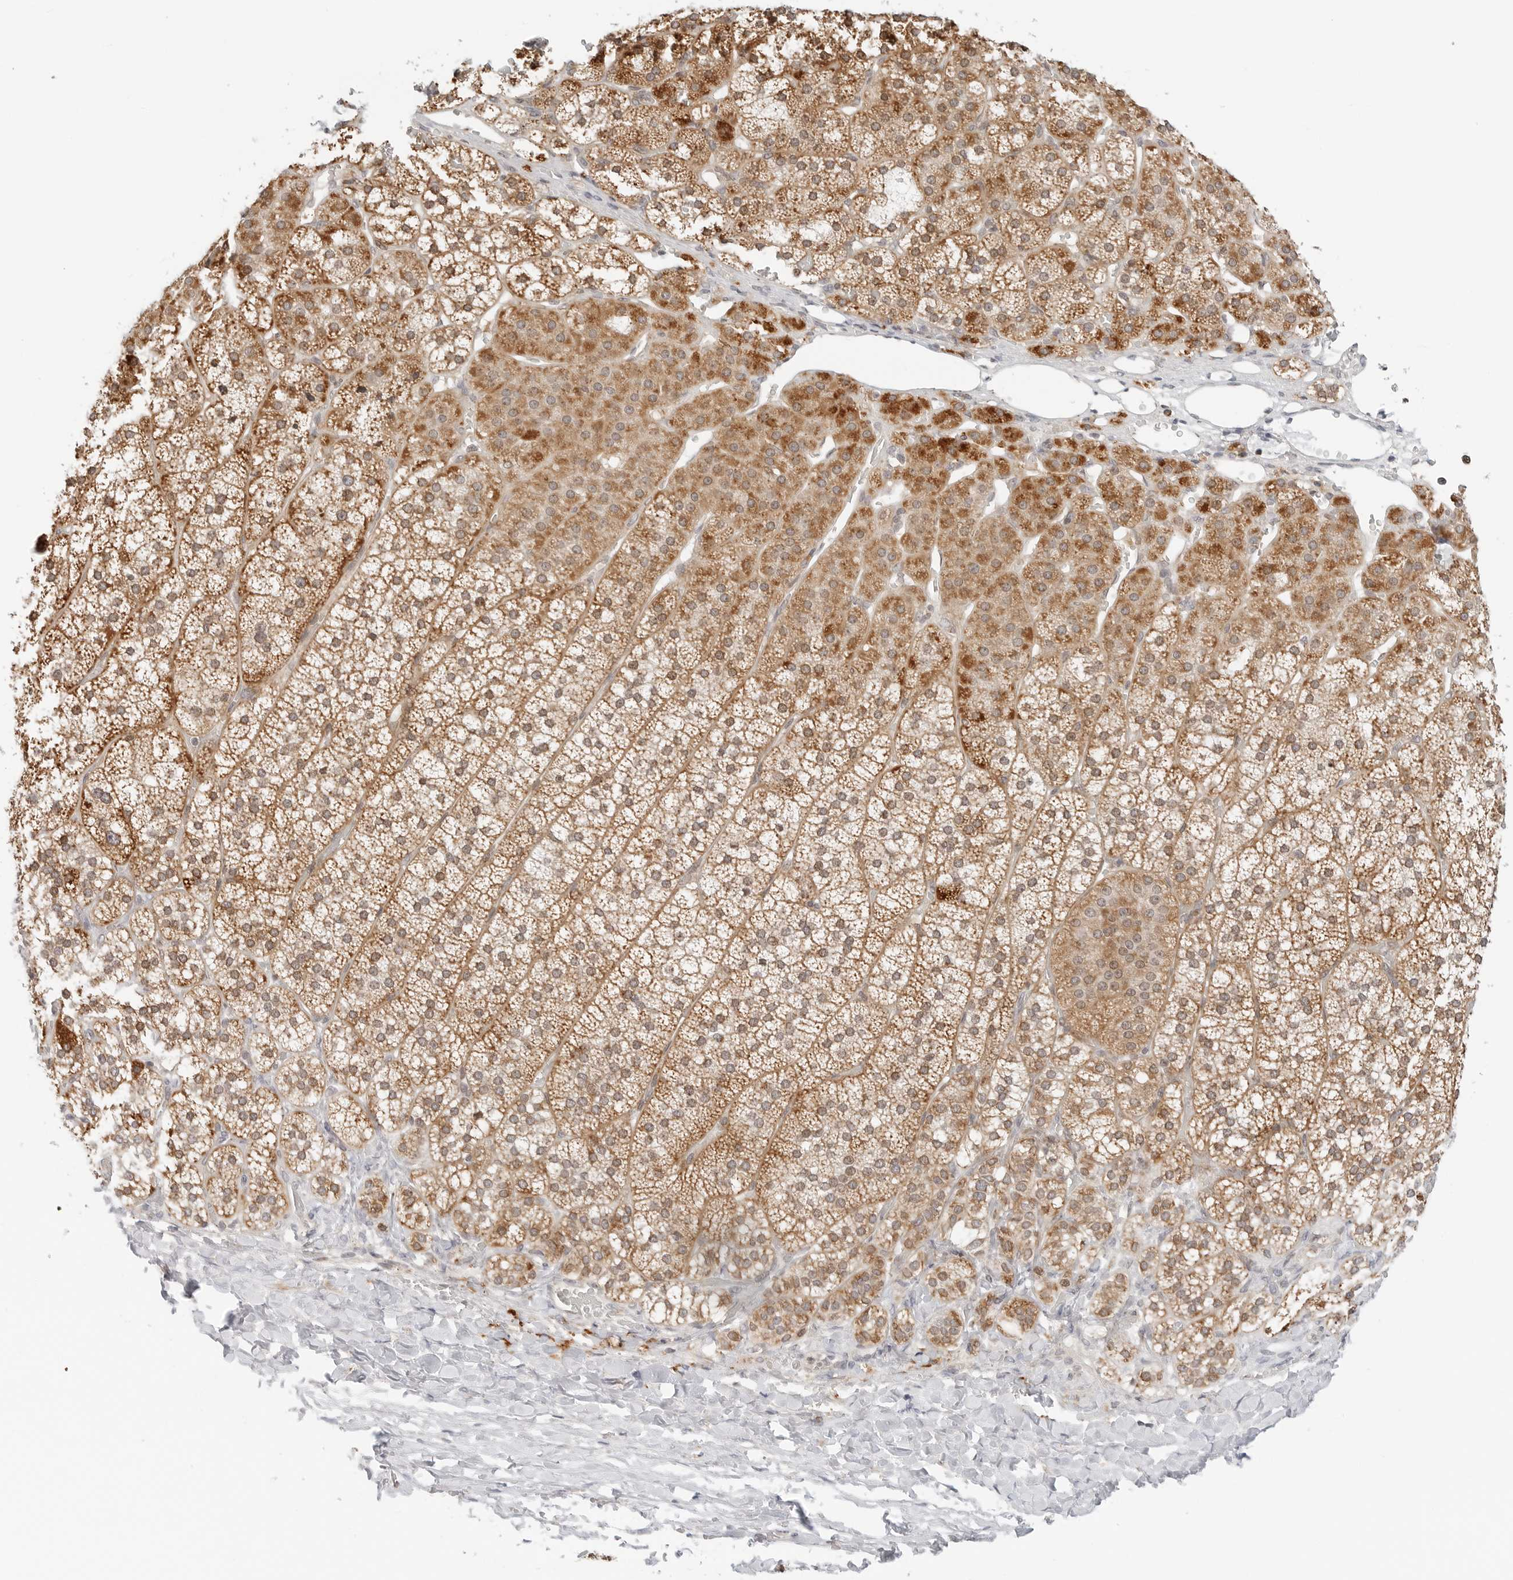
{"staining": {"intensity": "moderate", "quantity": ">75%", "location": "cytoplasmic/membranous"}, "tissue": "adrenal gland", "cell_type": "Glandular cells", "image_type": "normal", "snomed": [{"axis": "morphology", "description": "Normal tissue, NOS"}, {"axis": "topography", "description": "Adrenal gland"}], "caption": "Brown immunohistochemical staining in benign adrenal gland displays moderate cytoplasmic/membranous expression in about >75% of glandular cells.", "gene": "DYRK4", "patient": {"sex": "female", "age": 44}}